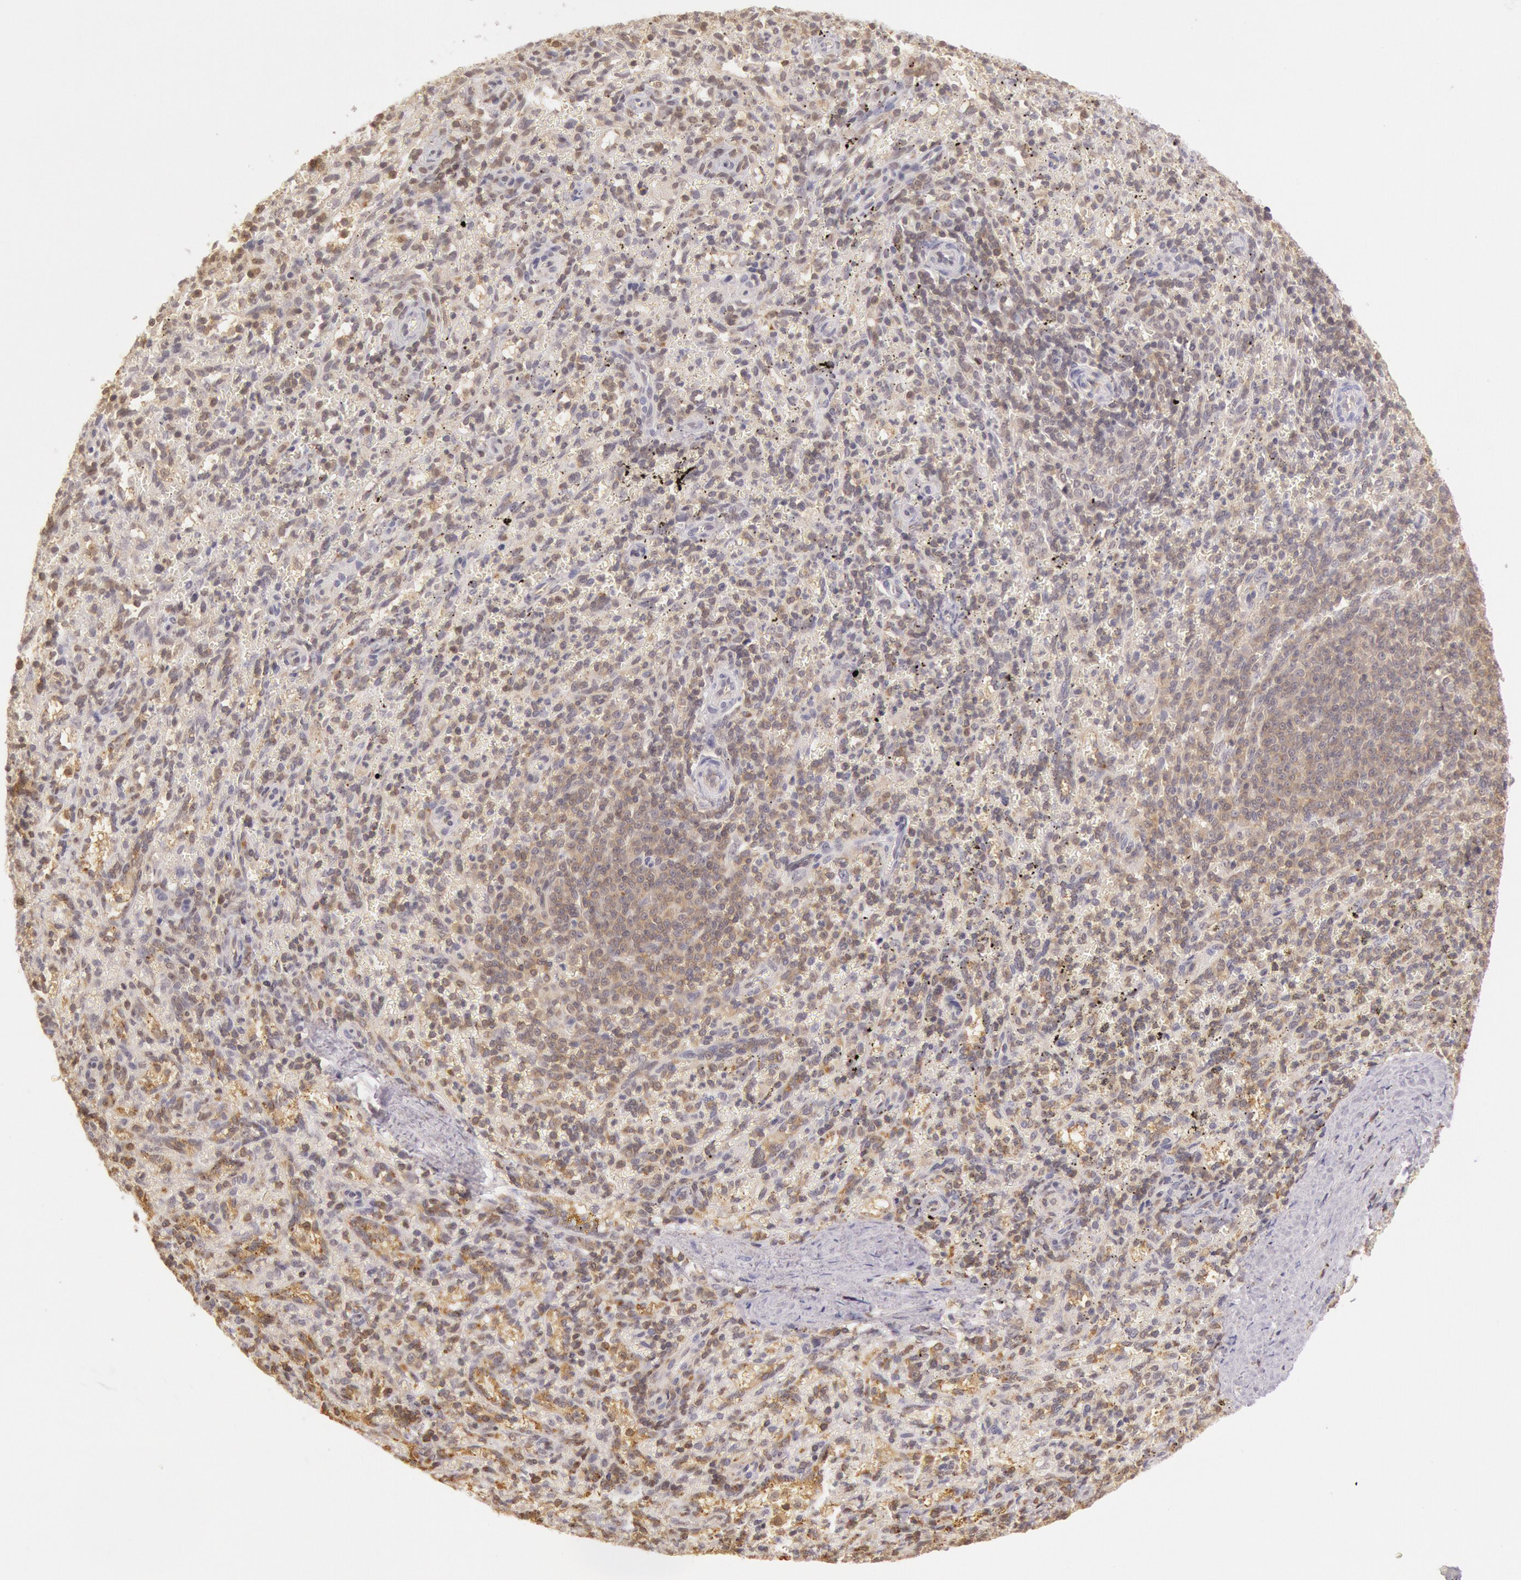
{"staining": {"intensity": "moderate", "quantity": ">75%", "location": "cytoplasmic/membranous,nuclear"}, "tissue": "spleen", "cell_type": "Cells in red pulp", "image_type": "normal", "snomed": [{"axis": "morphology", "description": "Normal tissue, NOS"}, {"axis": "topography", "description": "Spleen"}], "caption": "Protein expression analysis of normal human spleen reveals moderate cytoplasmic/membranous,nuclear staining in approximately >75% of cells in red pulp.", "gene": "HIF1A", "patient": {"sex": "female", "age": 10}}